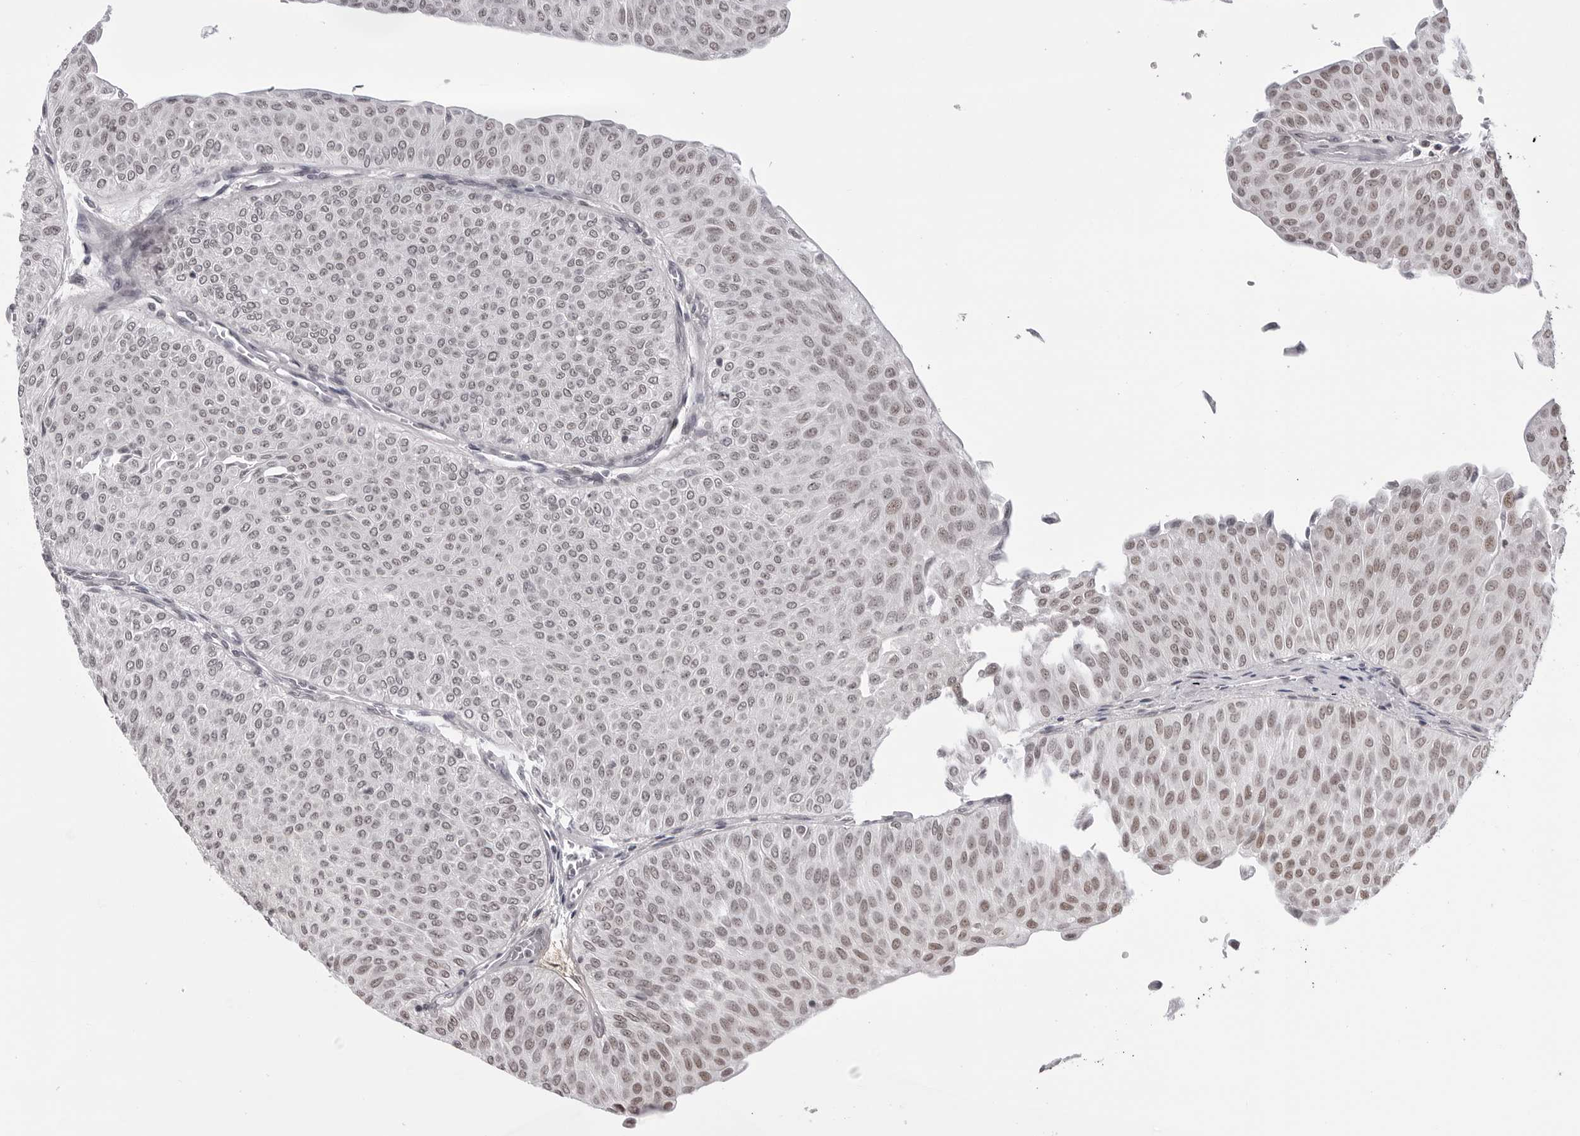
{"staining": {"intensity": "moderate", "quantity": "<25%", "location": "nuclear"}, "tissue": "urothelial cancer", "cell_type": "Tumor cells", "image_type": "cancer", "snomed": [{"axis": "morphology", "description": "Urothelial carcinoma, Low grade"}, {"axis": "topography", "description": "Urinary bladder"}], "caption": "A brown stain labels moderate nuclear positivity of a protein in human urothelial cancer tumor cells.", "gene": "PHF3", "patient": {"sex": "male", "age": 78}}